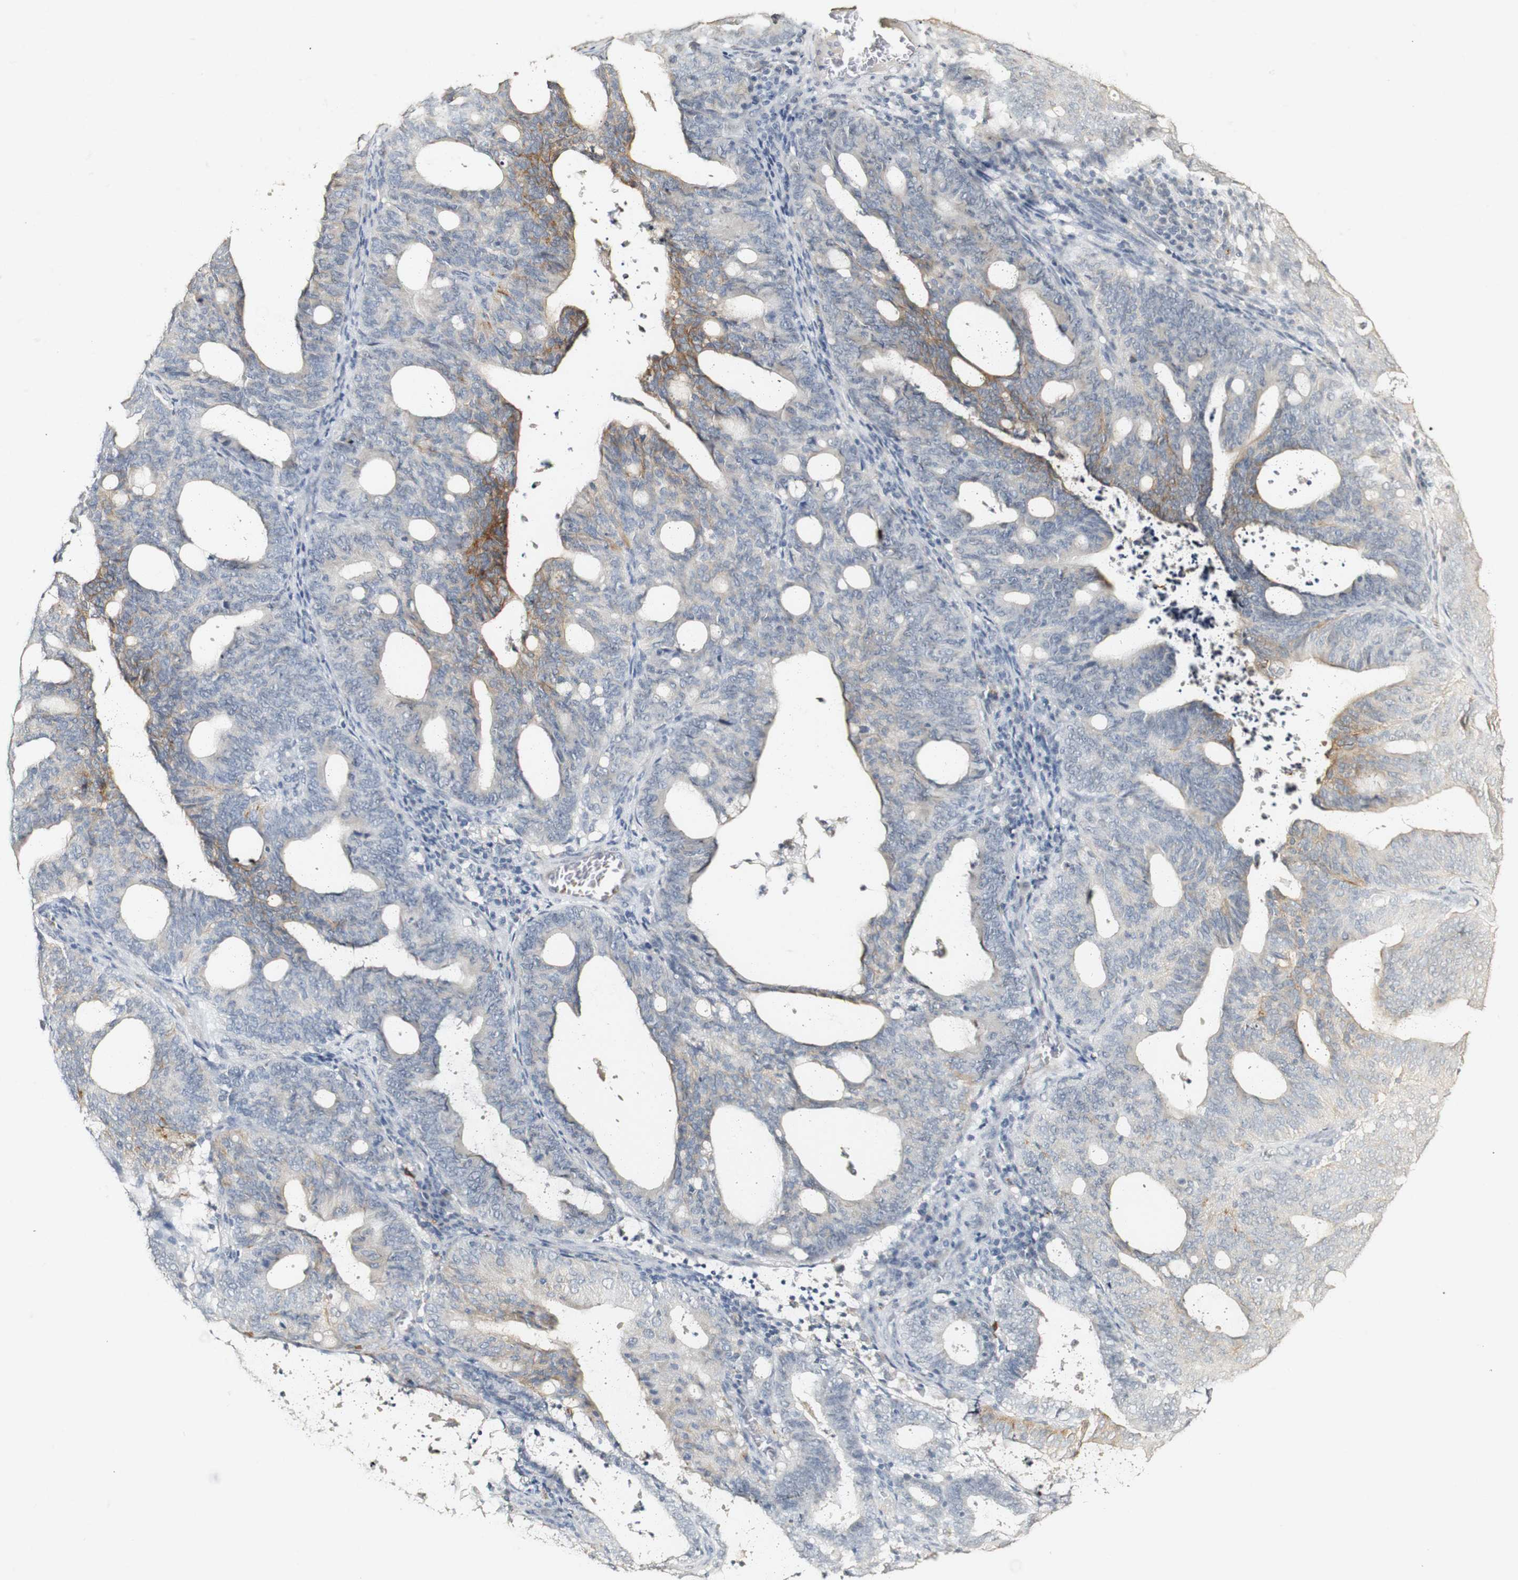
{"staining": {"intensity": "moderate", "quantity": "<25%", "location": "cytoplasmic/membranous"}, "tissue": "endometrial cancer", "cell_type": "Tumor cells", "image_type": "cancer", "snomed": [{"axis": "morphology", "description": "Adenocarcinoma, NOS"}, {"axis": "topography", "description": "Uterus"}], "caption": "A high-resolution histopathology image shows IHC staining of endometrial cancer (adenocarcinoma), which demonstrates moderate cytoplasmic/membranous expression in about <25% of tumor cells.", "gene": "SYT7", "patient": {"sex": "female", "age": 83}}